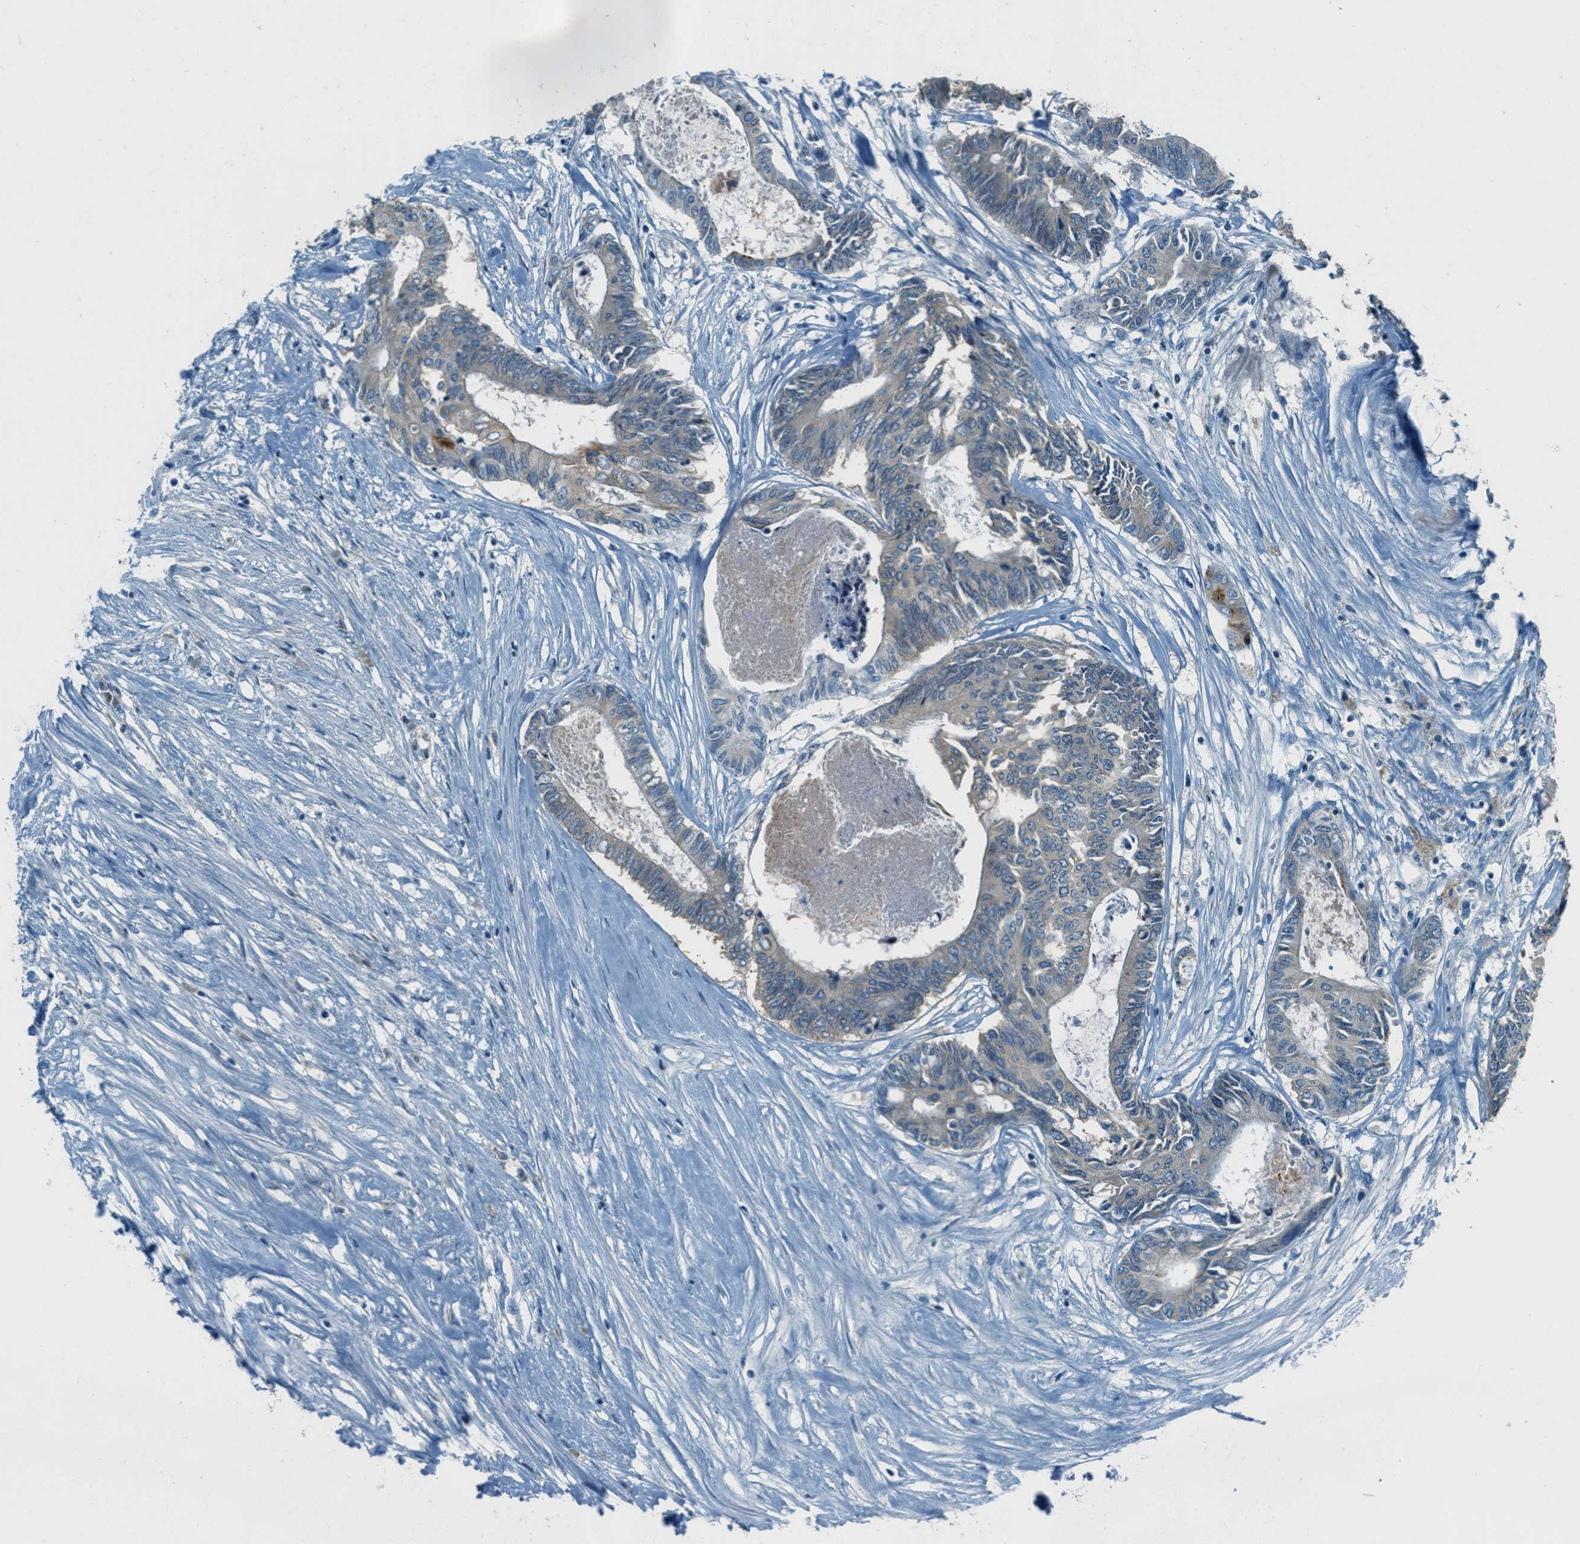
{"staining": {"intensity": "weak", "quantity": "25%-75%", "location": "cytoplasmic/membranous"}, "tissue": "colorectal cancer", "cell_type": "Tumor cells", "image_type": "cancer", "snomed": [{"axis": "morphology", "description": "Adenocarcinoma, NOS"}, {"axis": "topography", "description": "Rectum"}], "caption": "Protein expression analysis of human colorectal adenocarcinoma reveals weak cytoplasmic/membranous positivity in approximately 25%-75% of tumor cells.", "gene": "MSLN", "patient": {"sex": "male", "age": 63}}